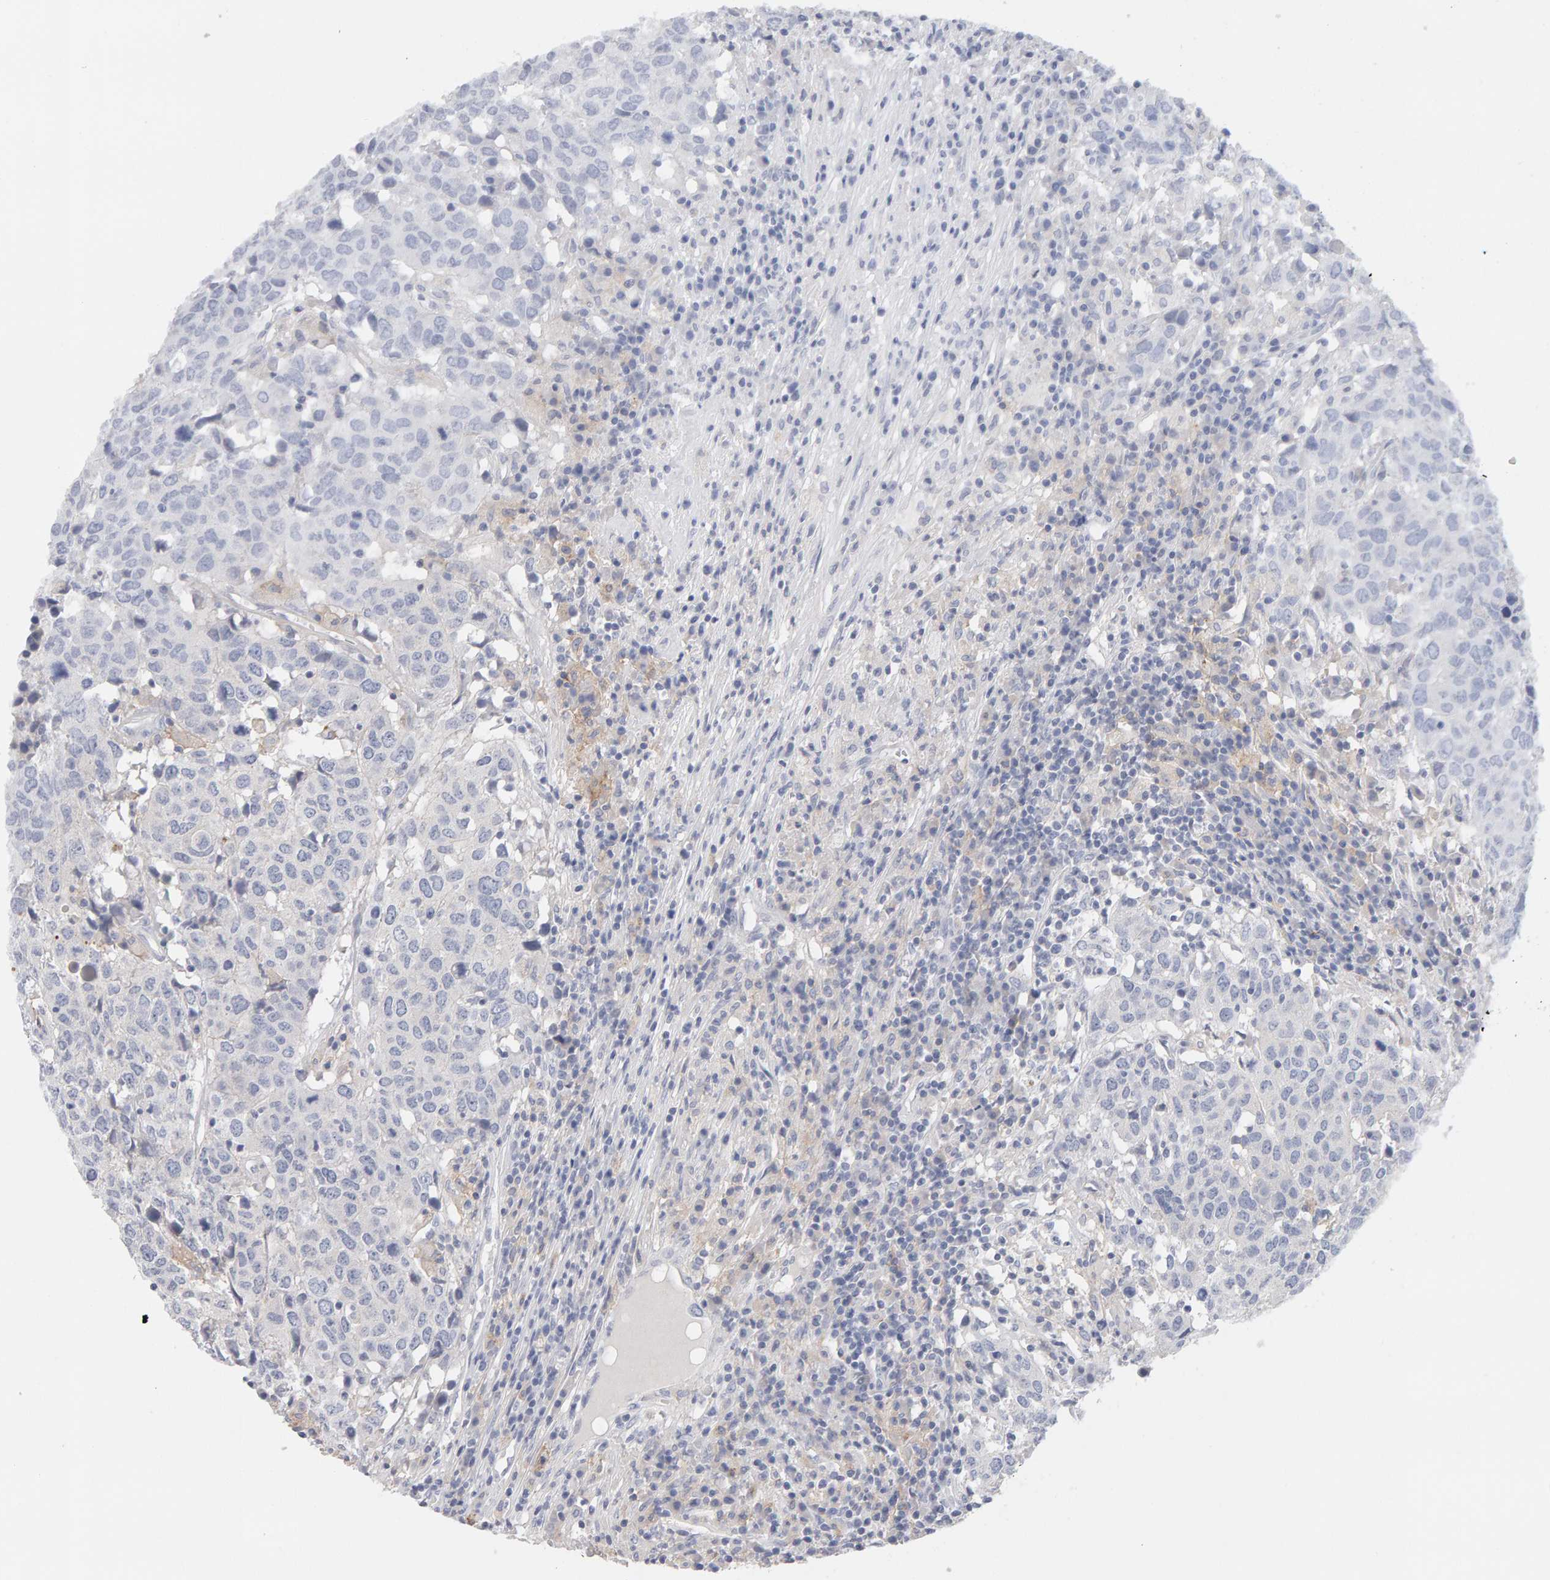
{"staining": {"intensity": "negative", "quantity": "none", "location": "none"}, "tissue": "head and neck cancer", "cell_type": "Tumor cells", "image_type": "cancer", "snomed": [{"axis": "morphology", "description": "Squamous cell carcinoma, NOS"}, {"axis": "topography", "description": "Head-Neck"}], "caption": "Immunohistochemical staining of head and neck cancer (squamous cell carcinoma) exhibits no significant positivity in tumor cells.", "gene": "METRNL", "patient": {"sex": "male", "age": 66}}